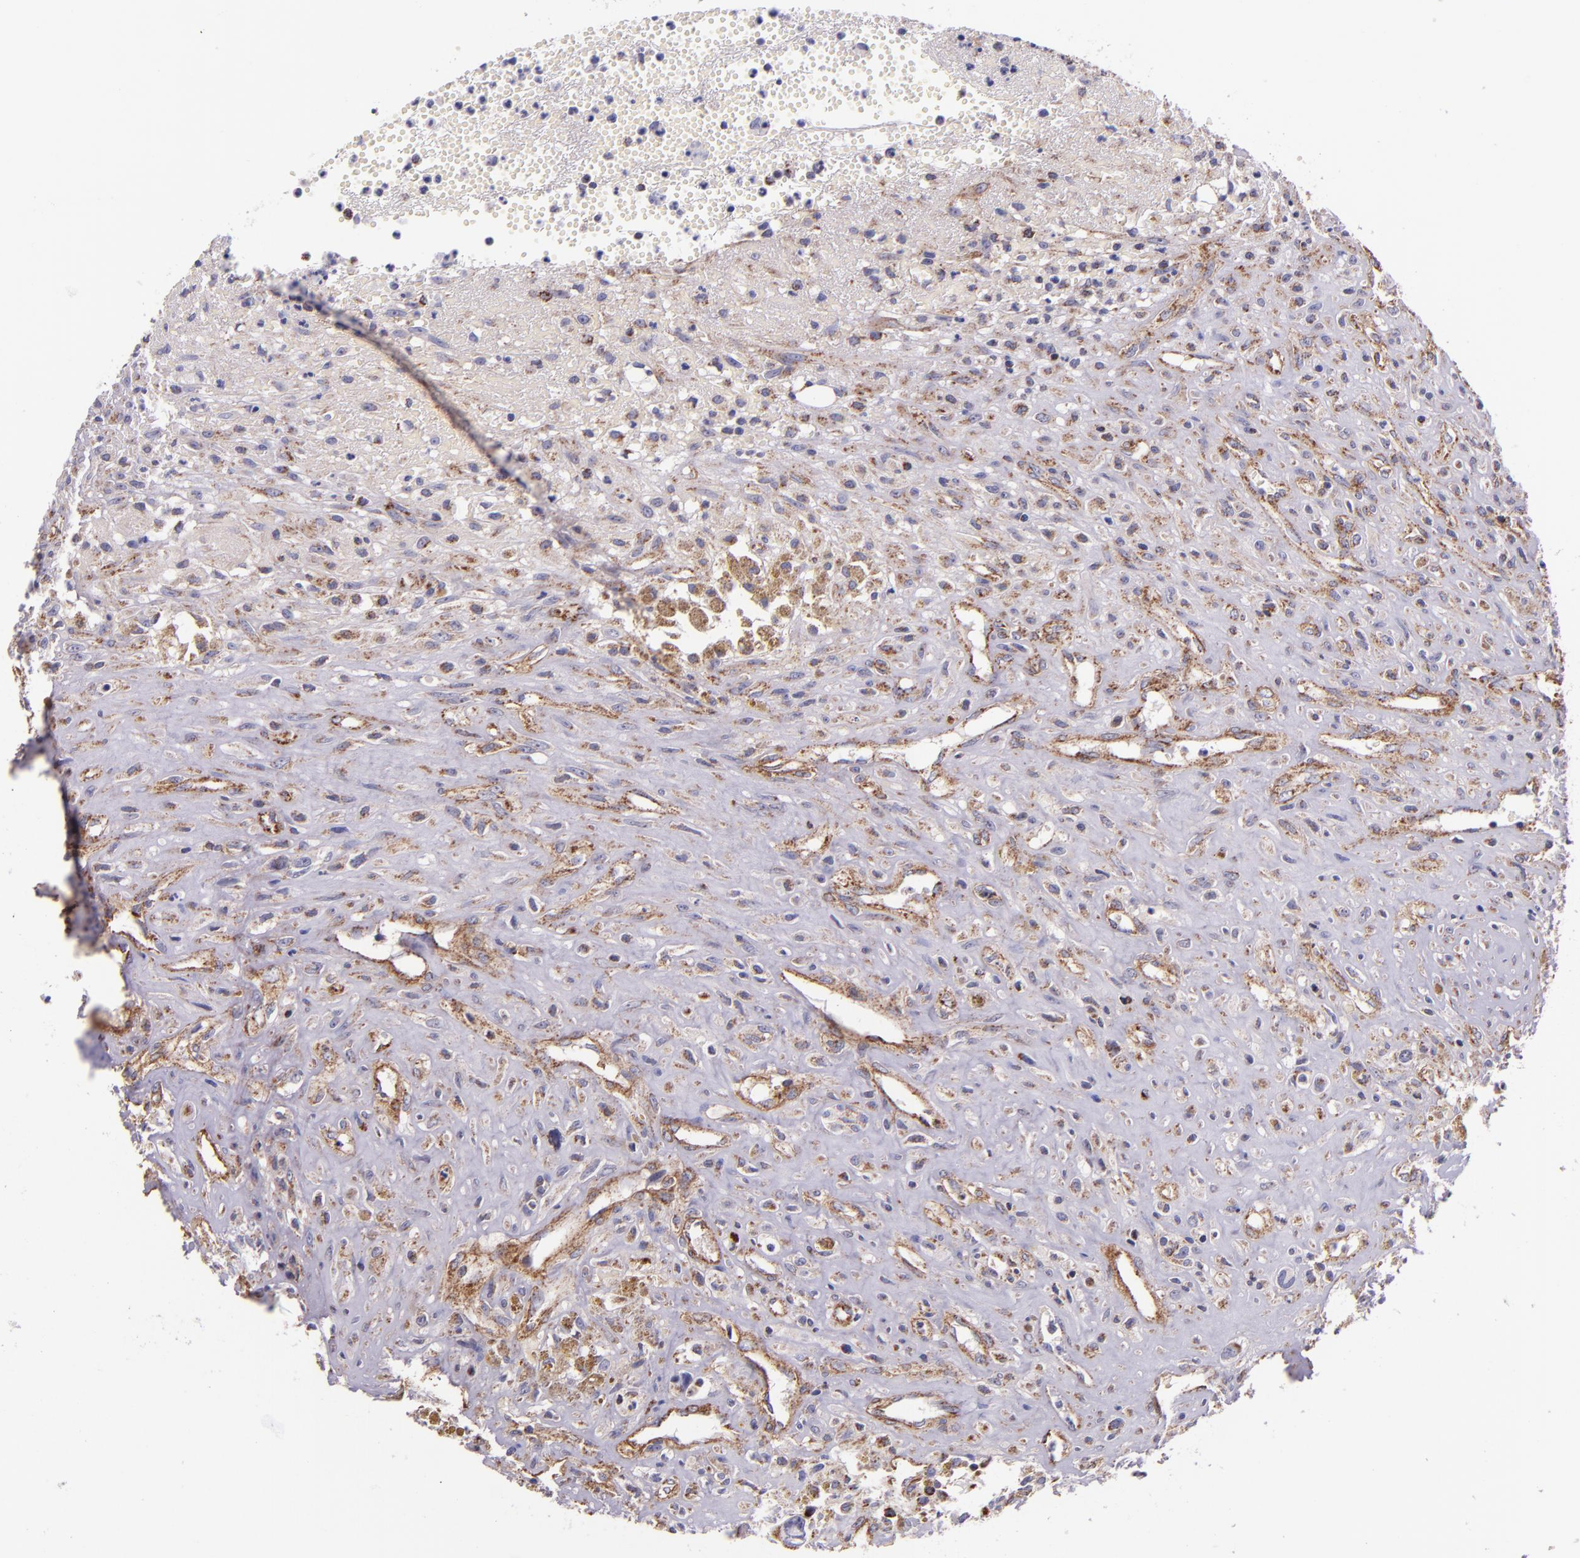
{"staining": {"intensity": "negative", "quantity": "none", "location": "none"}, "tissue": "glioma", "cell_type": "Tumor cells", "image_type": "cancer", "snomed": [{"axis": "morphology", "description": "Glioma, malignant, High grade"}, {"axis": "topography", "description": "Brain"}], "caption": "Immunohistochemistry histopathology image of neoplastic tissue: glioma stained with DAB exhibits no significant protein staining in tumor cells.", "gene": "IDH3G", "patient": {"sex": "male", "age": 66}}